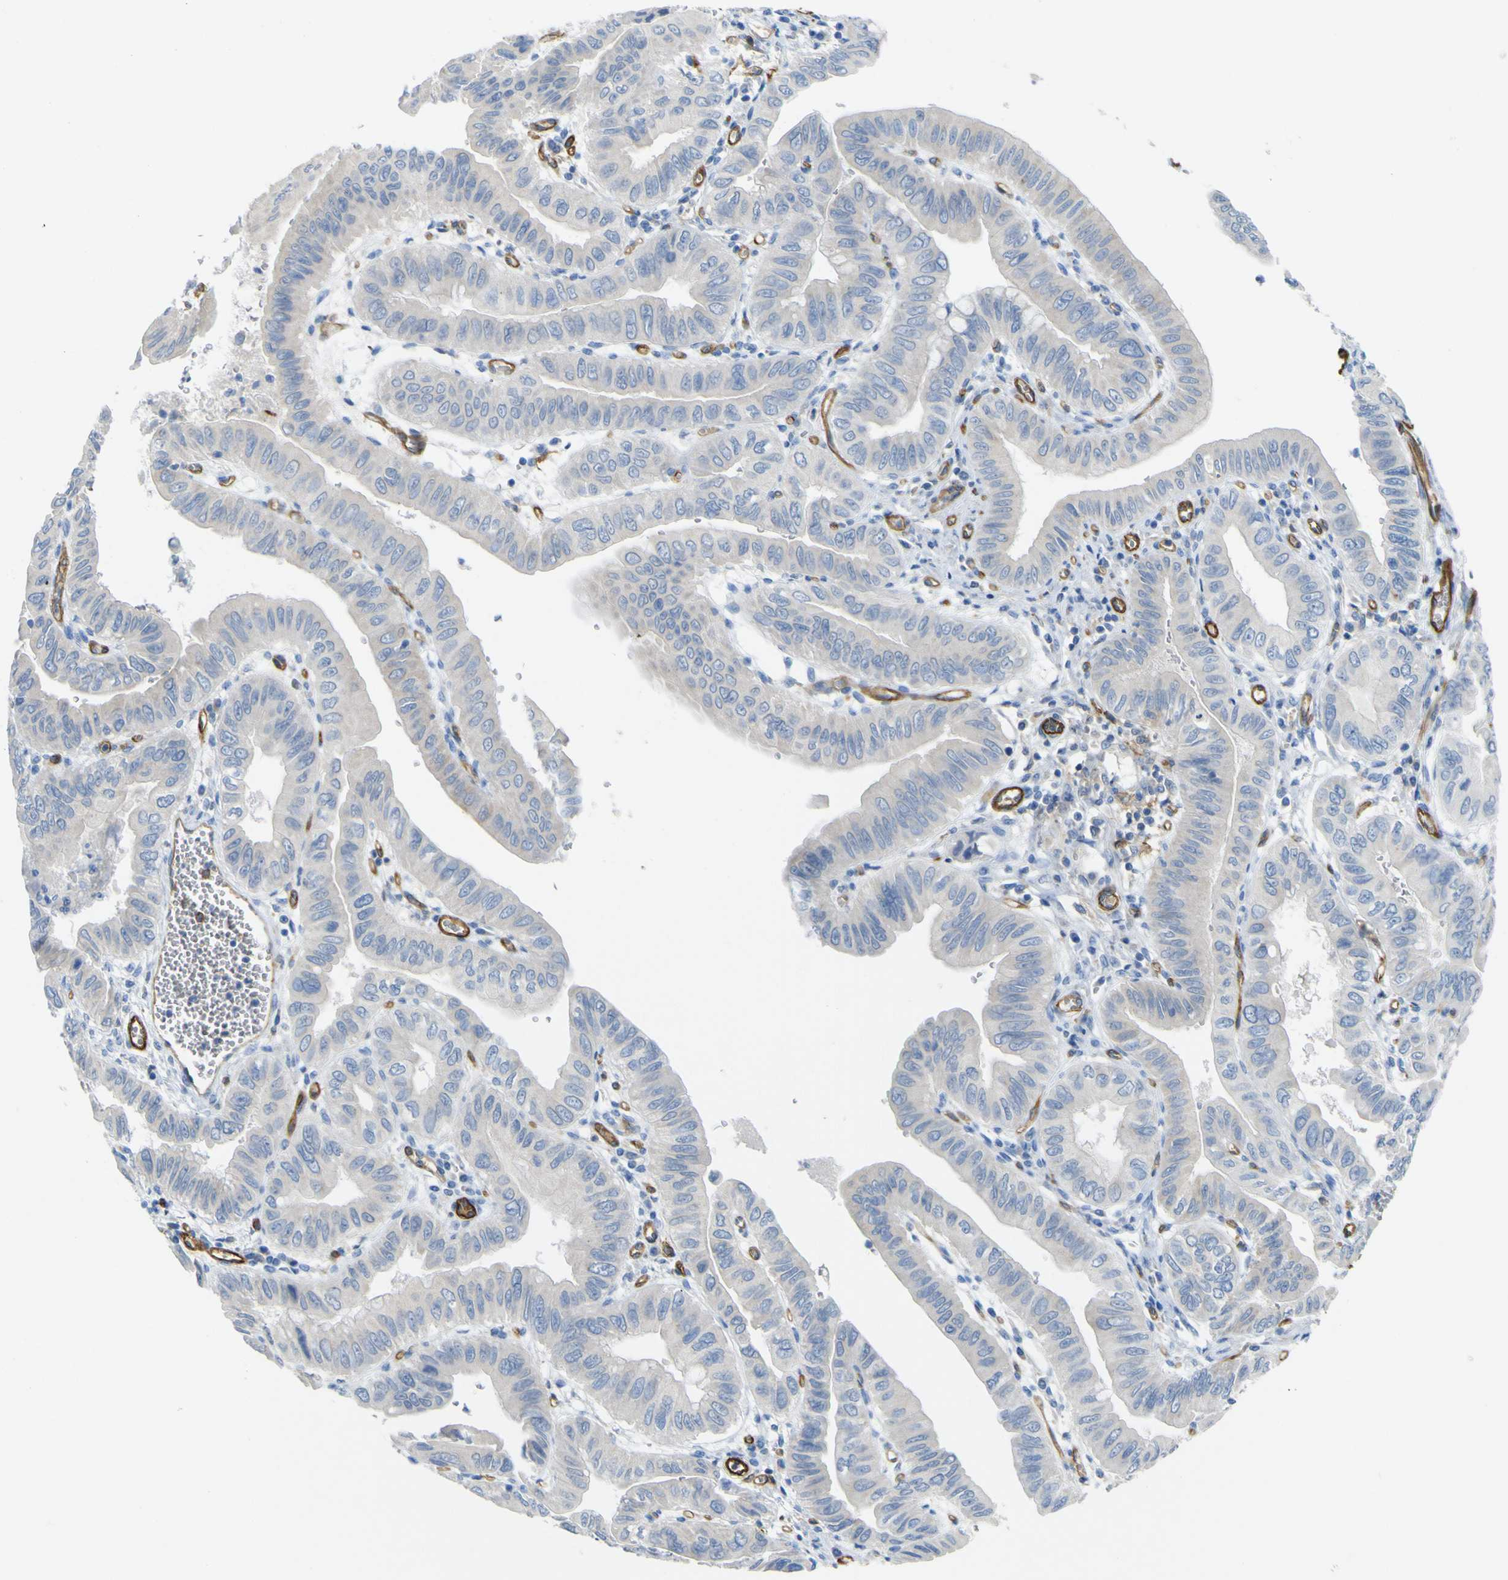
{"staining": {"intensity": "negative", "quantity": "none", "location": "none"}, "tissue": "pancreatic cancer", "cell_type": "Tumor cells", "image_type": "cancer", "snomed": [{"axis": "morphology", "description": "Normal tissue, NOS"}, {"axis": "topography", "description": "Lymph node"}], "caption": "Tumor cells are negative for brown protein staining in pancreatic cancer.", "gene": "CD93", "patient": {"sex": "male", "age": 50}}